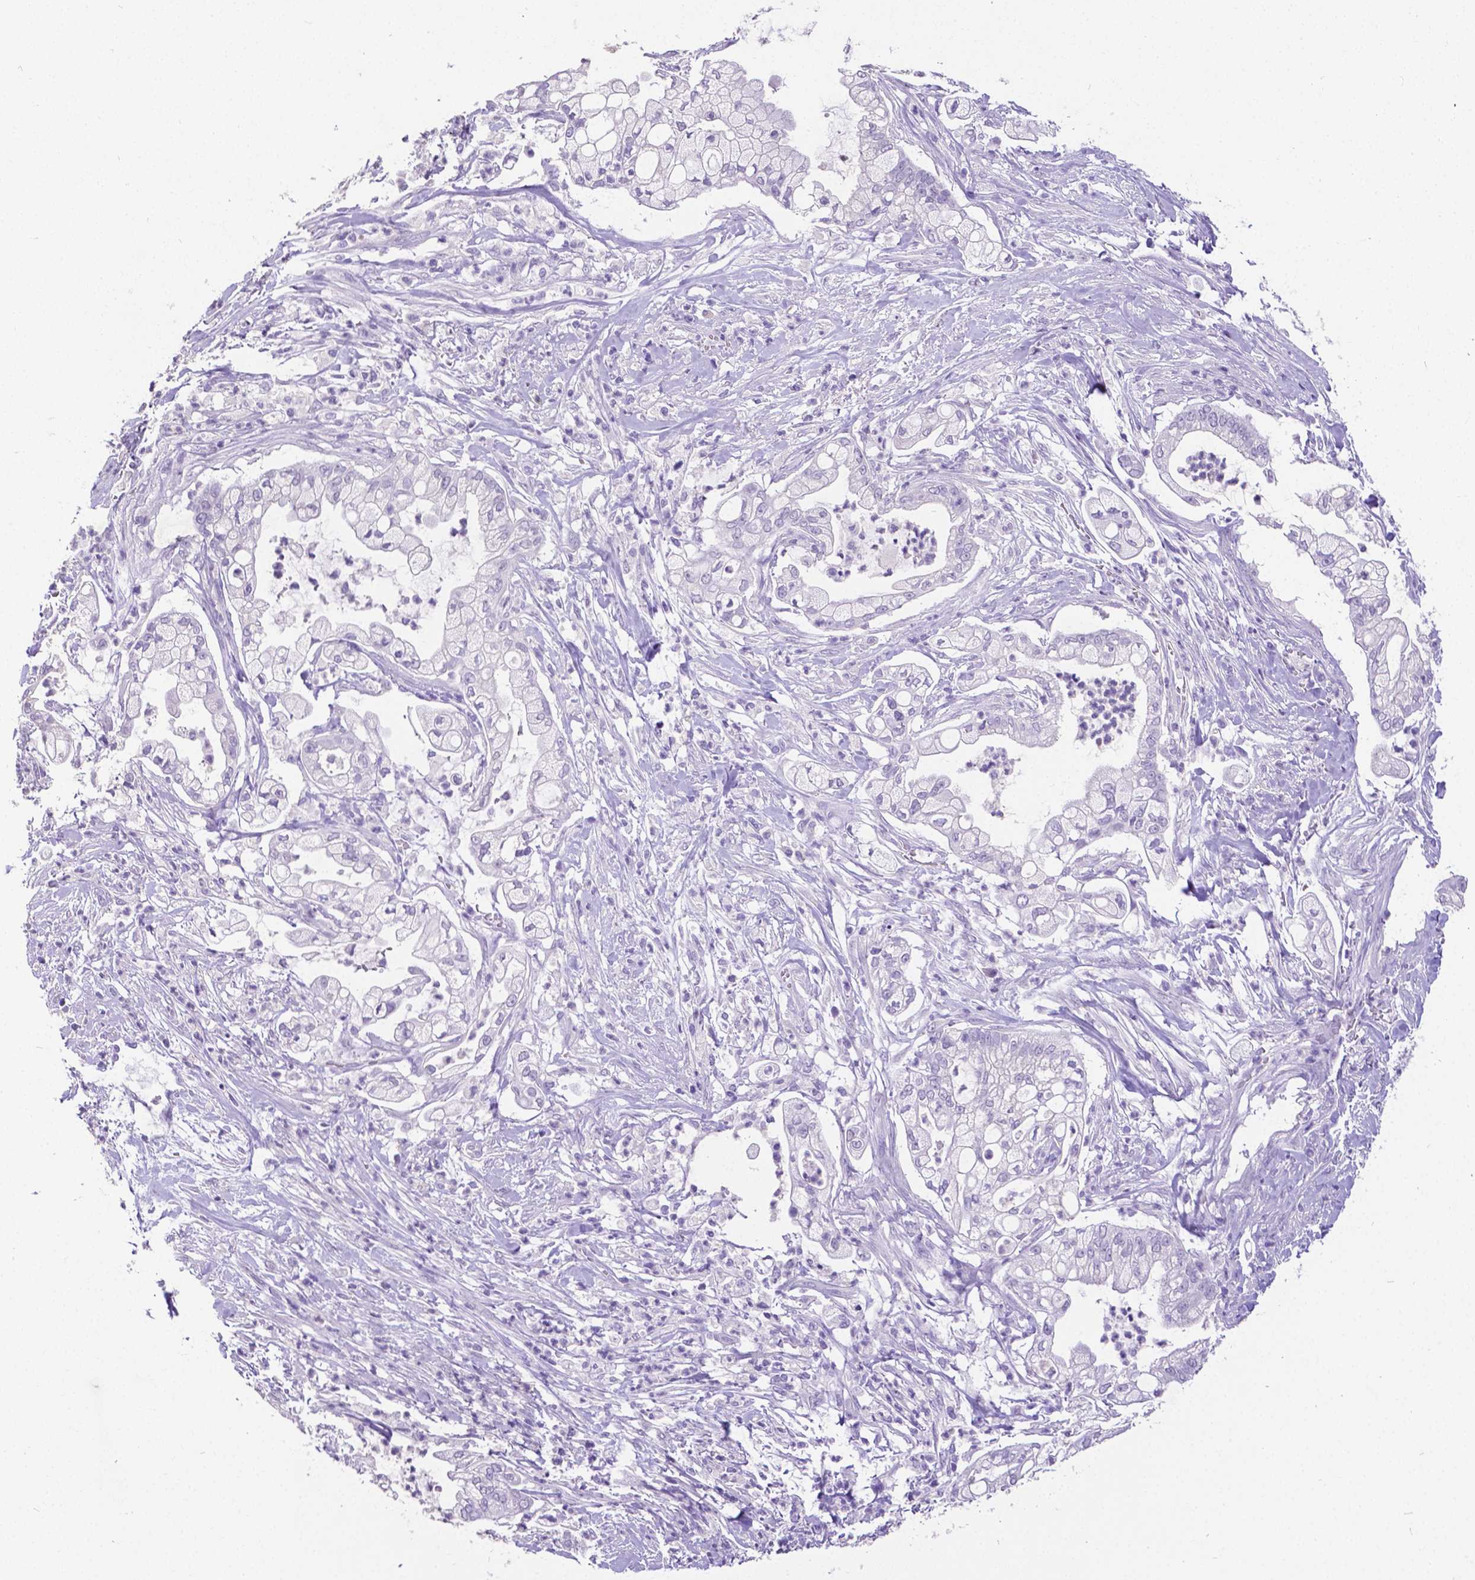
{"staining": {"intensity": "negative", "quantity": "none", "location": "none"}, "tissue": "pancreatic cancer", "cell_type": "Tumor cells", "image_type": "cancer", "snomed": [{"axis": "morphology", "description": "Adenocarcinoma, NOS"}, {"axis": "topography", "description": "Pancreas"}], "caption": "High power microscopy histopathology image of an immunohistochemistry image of pancreatic cancer (adenocarcinoma), revealing no significant staining in tumor cells.", "gene": "SATB2", "patient": {"sex": "female", "age": 69}}